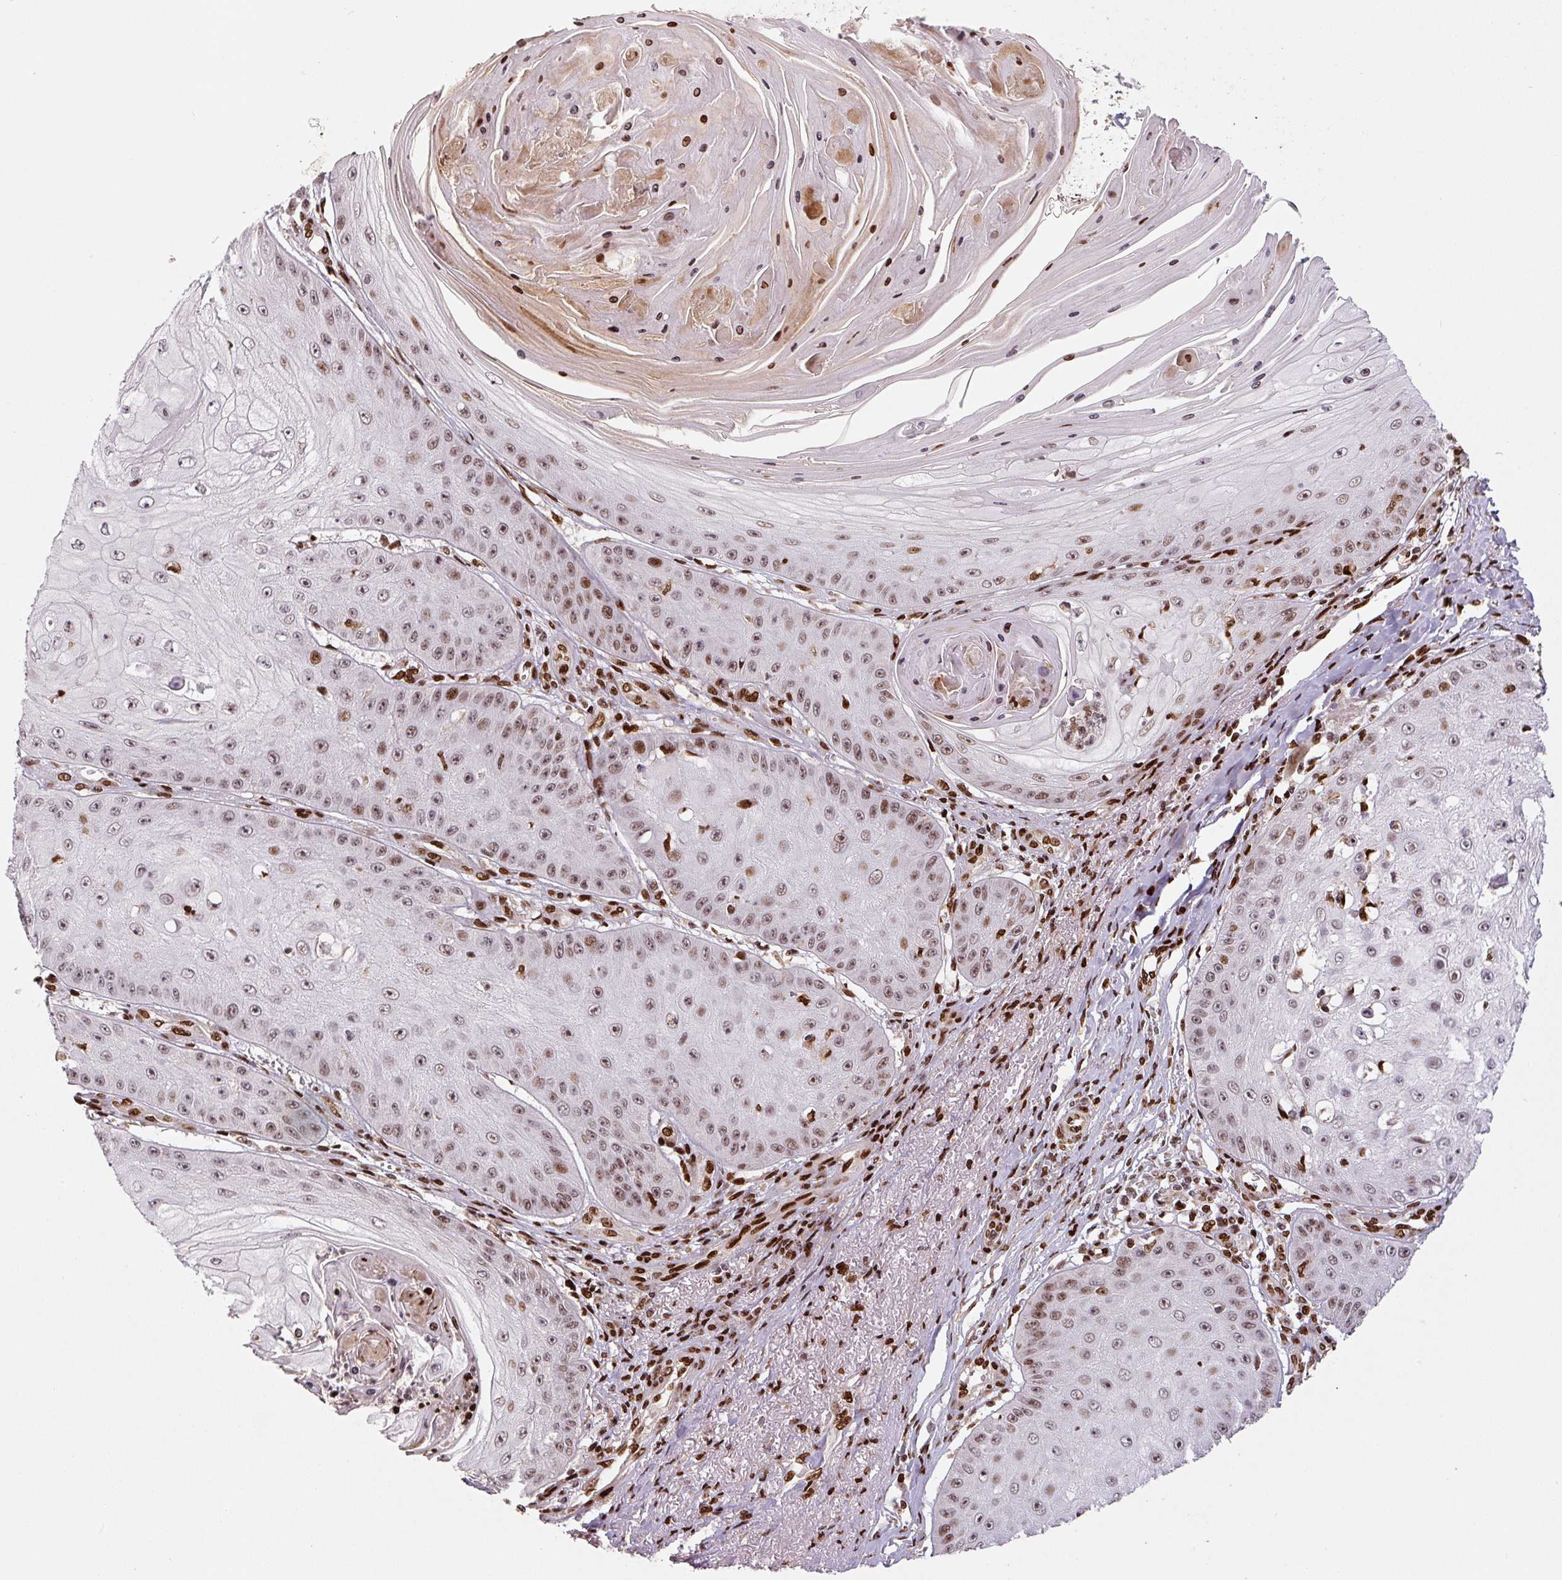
{"staining": {"intensity": "moderate", "quantity": ">75%", "location": "nuclear"}, "tissue": "skin cancer", "cell_type": "Tumor cells", "image_type": "cancer", "snomed": [{"axis": "morphology", "description": "Squamous cell carcinoma, NOS"}, {"axis": "topography", "description": "Skin"}], "caption": "A medium amount of moderate nuclear positivity is appreciated in approximately >75% of tumor cells in squamous cell carcinoma (skin) tissue.", "gene": "PYDC2", "patient": {"sex": "male", "age": 70}}